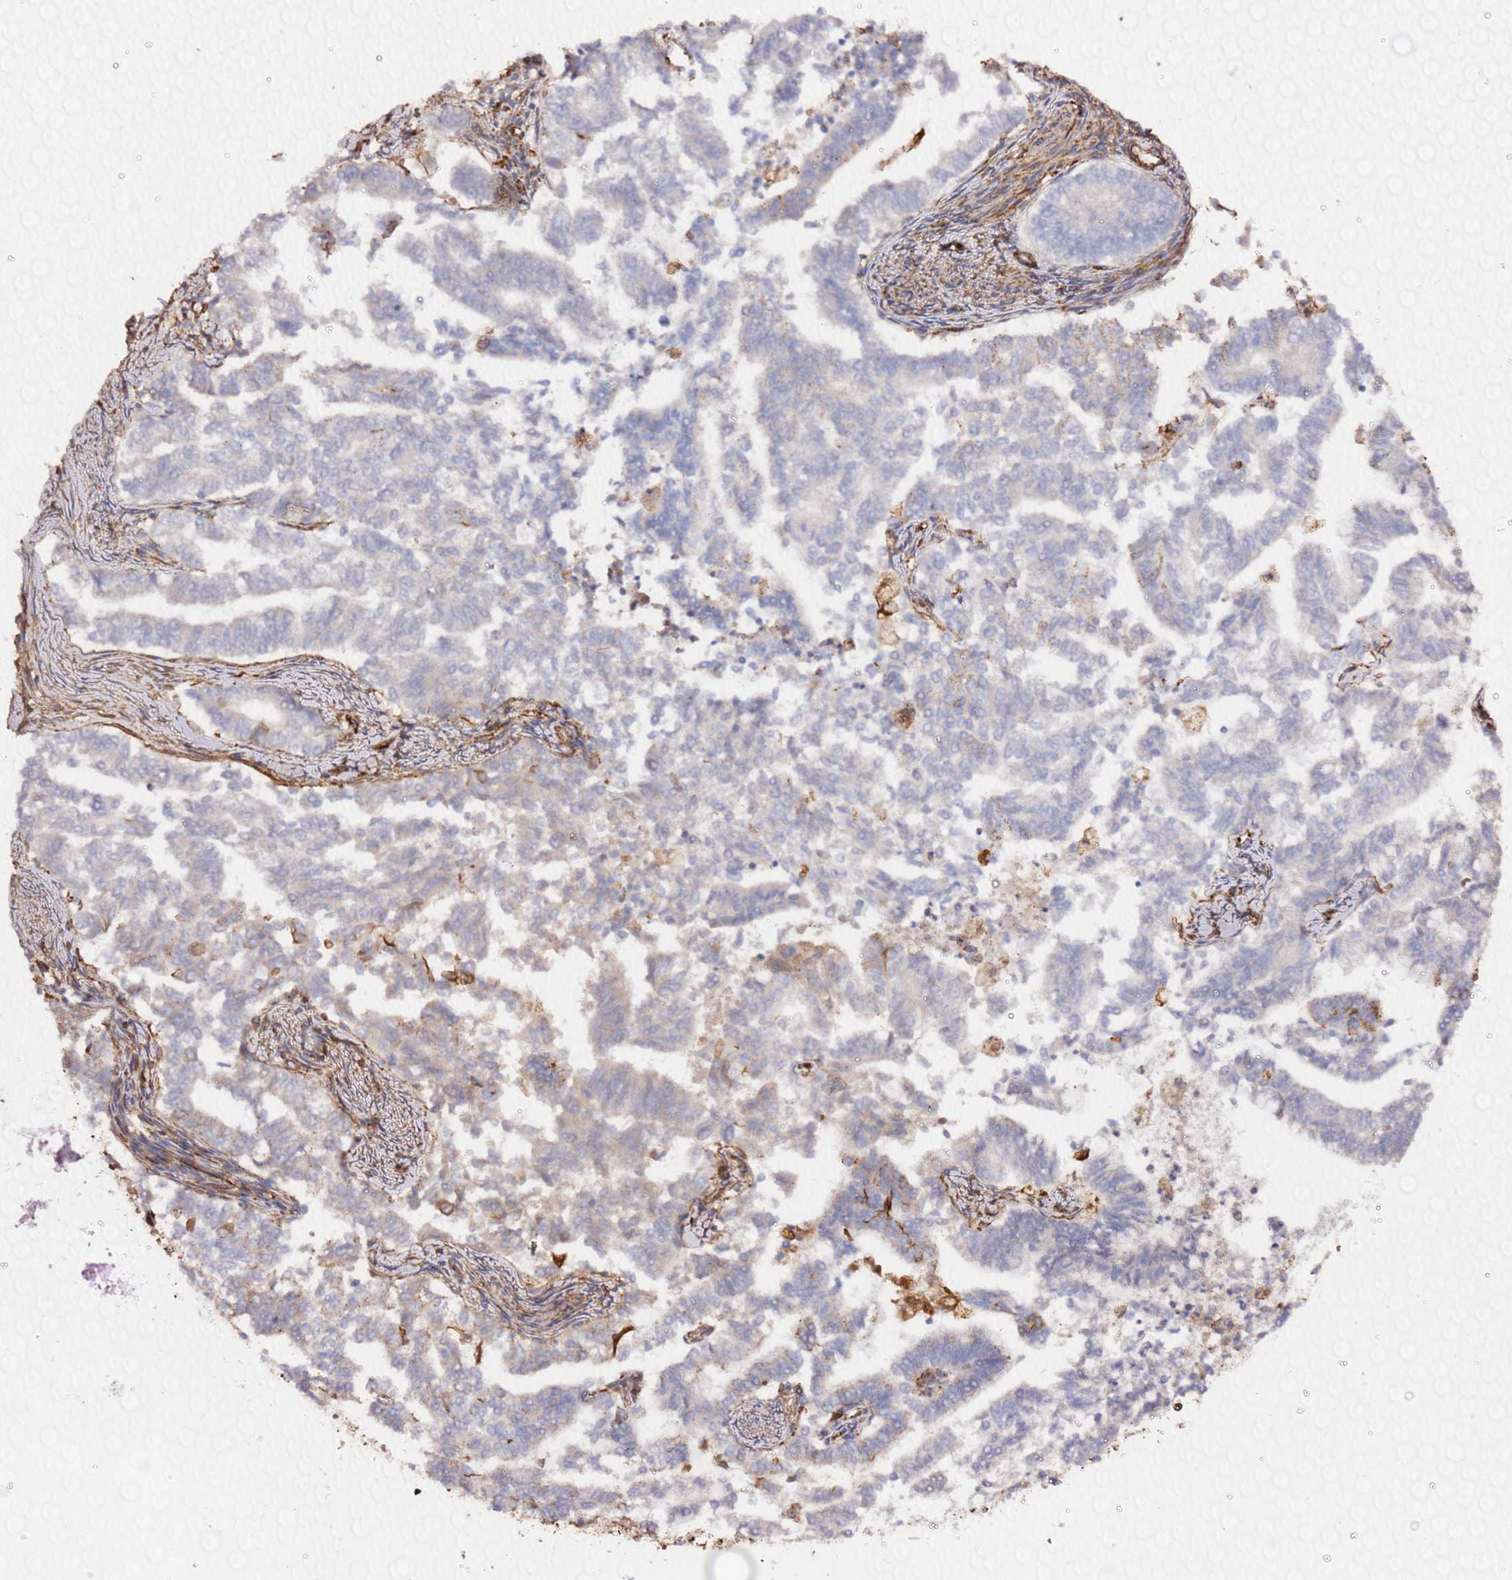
{"staining": {"intensity": "negative", "quantity": "none", "location": "none"}, "tissue": "endometrial cancer", "cell_type": "Tumor cells", "image_type": "cancer", "snomed": [{"axis": "morphology", "description": "Adenocarcinoma, NOS"}, {"axis": "topography", "description": "Endometrium"}], "caption": "High magnification brightfield microscopy of endometrial cancer stained with DAB (brown) and counterstained with hematoxylin (blue): tumor cells show no significant expression.", "gene": "MRGPRE", "patient": {"sex": "female", "age": 79}}